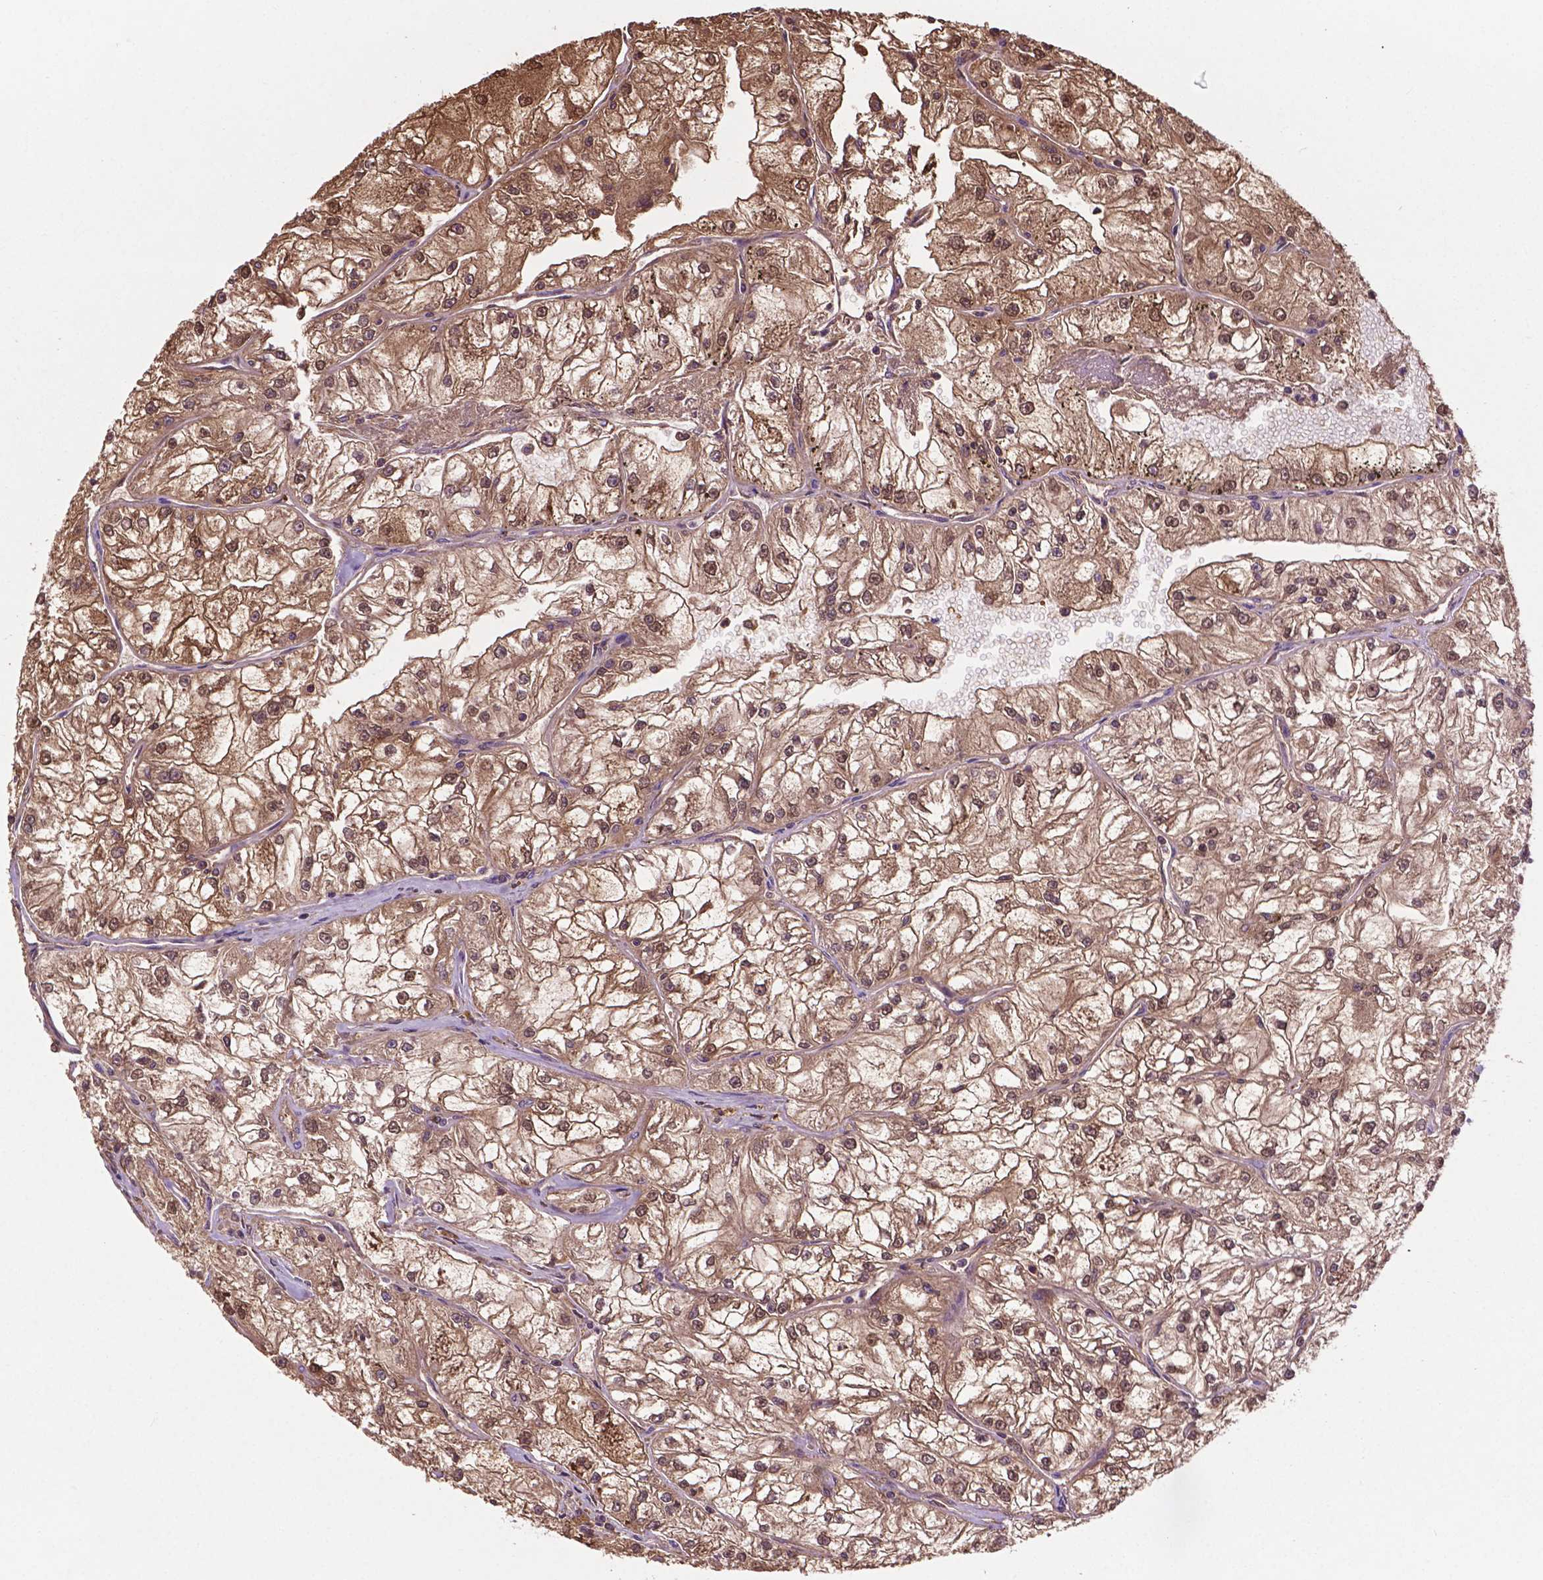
{"staining": {"intensity": "moderate", "quantity": ">75%", "location": "cytoplasmic/membranous"}, "tissue": "renal cancer", "cell_type": "Tumor cells", "image_type": "cancer", "snomed": [{"axis": "morphology", "description": "Adenocarcinoma, NOS"}, {"axis": "topography", "description": "Kidney"}], "caption": "A histopathology image showing moderate cytoplasmic/membranous positivity in approximately >75% of tumor cells in adenocarcinoma (renal), as visualized by brown immunohistochemical staining.", "gene": "GJA9", "patient": {"sex": "female", "age": 72}}